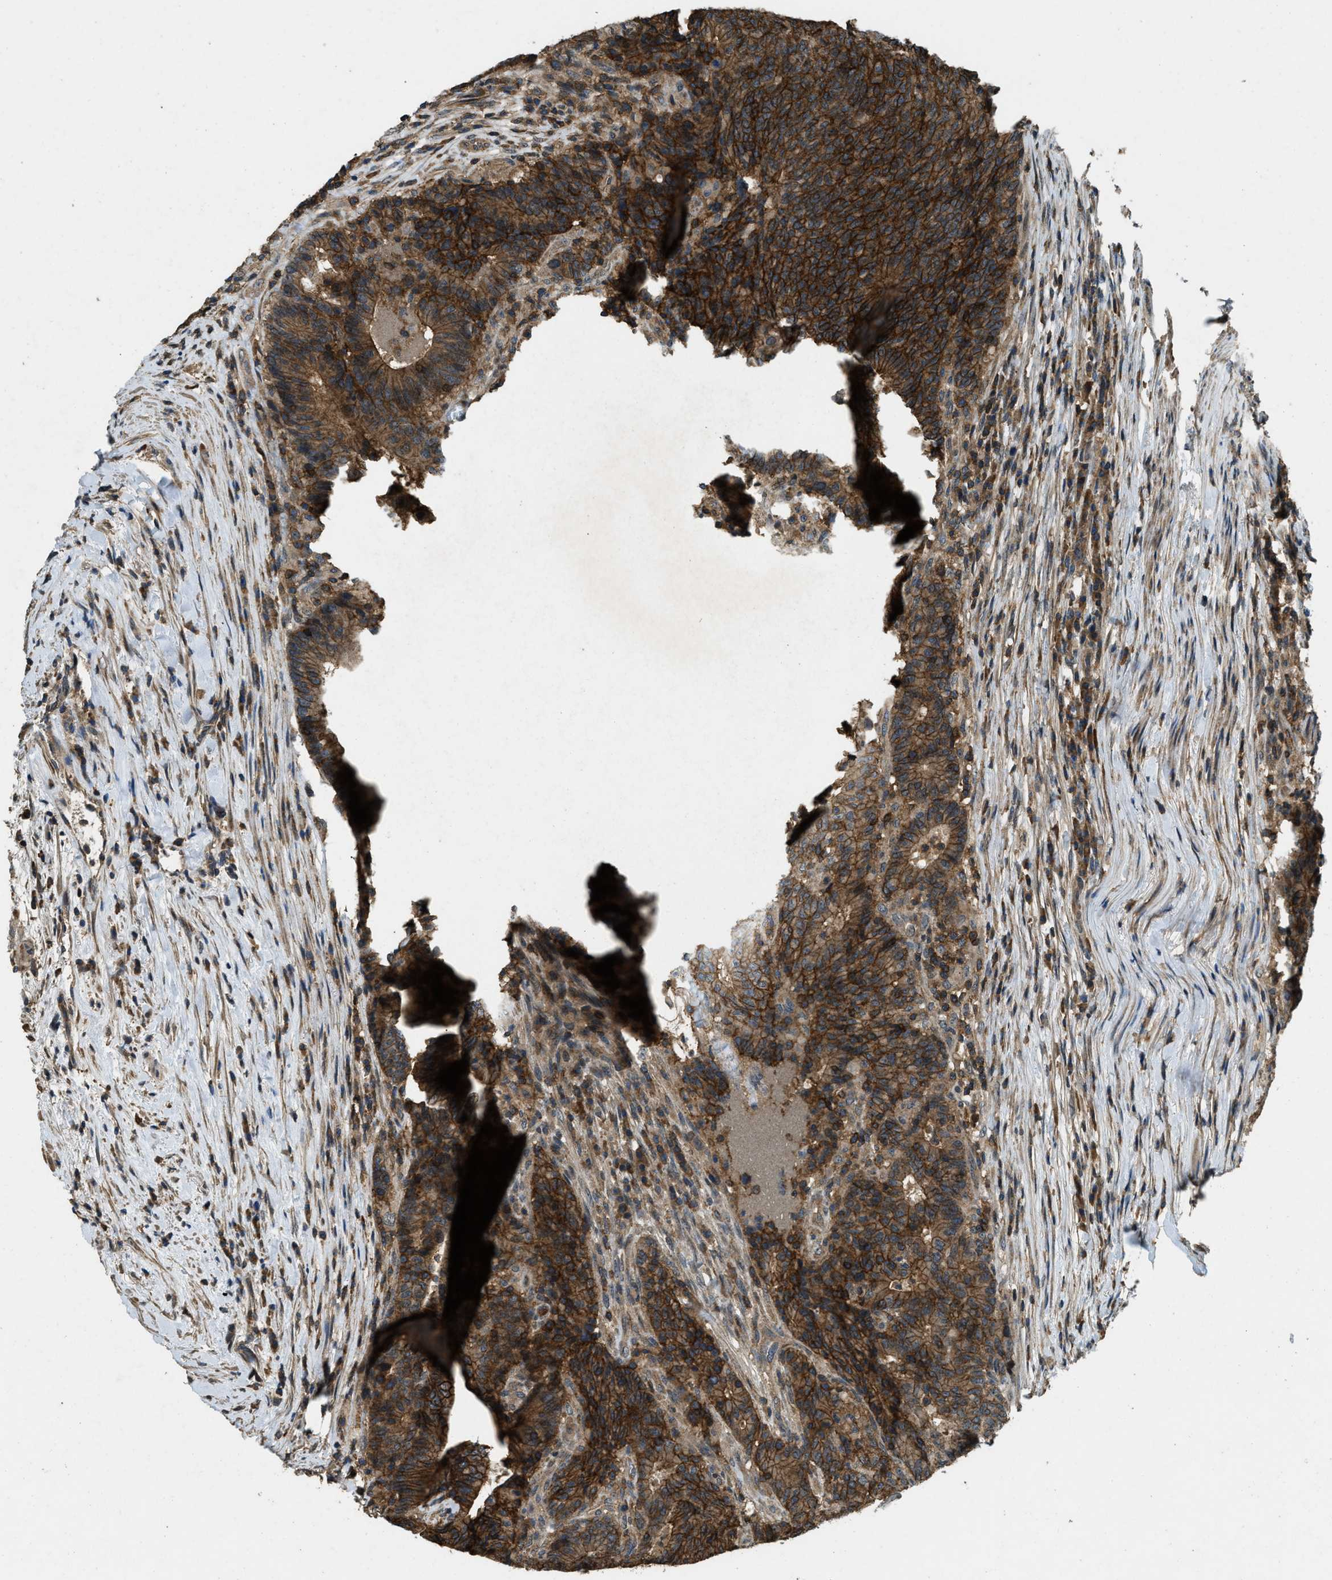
{"staining": {"intensity": "strong", "quantity": ">75%", "location": "cytoplasmic/membranous"}, "tissue": "colorectal cancer", "cell_type": "Tumor cells", "image_type": "cancer", "snomed": [{"axis": "morphology", "description": "Normal tissue, NOS"}, {"axis": "morphology", "description": "Adenocarcinoma, NOS"}, {"axis": "topography", "description": "Colon"}], "caption": "Colorectal cancer stained for a protein (brown) exhibits strong cytoplasmic/membranous positive positivity in about >75% of tumor cells.", "gene": "ATP8B1", "patient": {"sex": "female", "age": 75}}